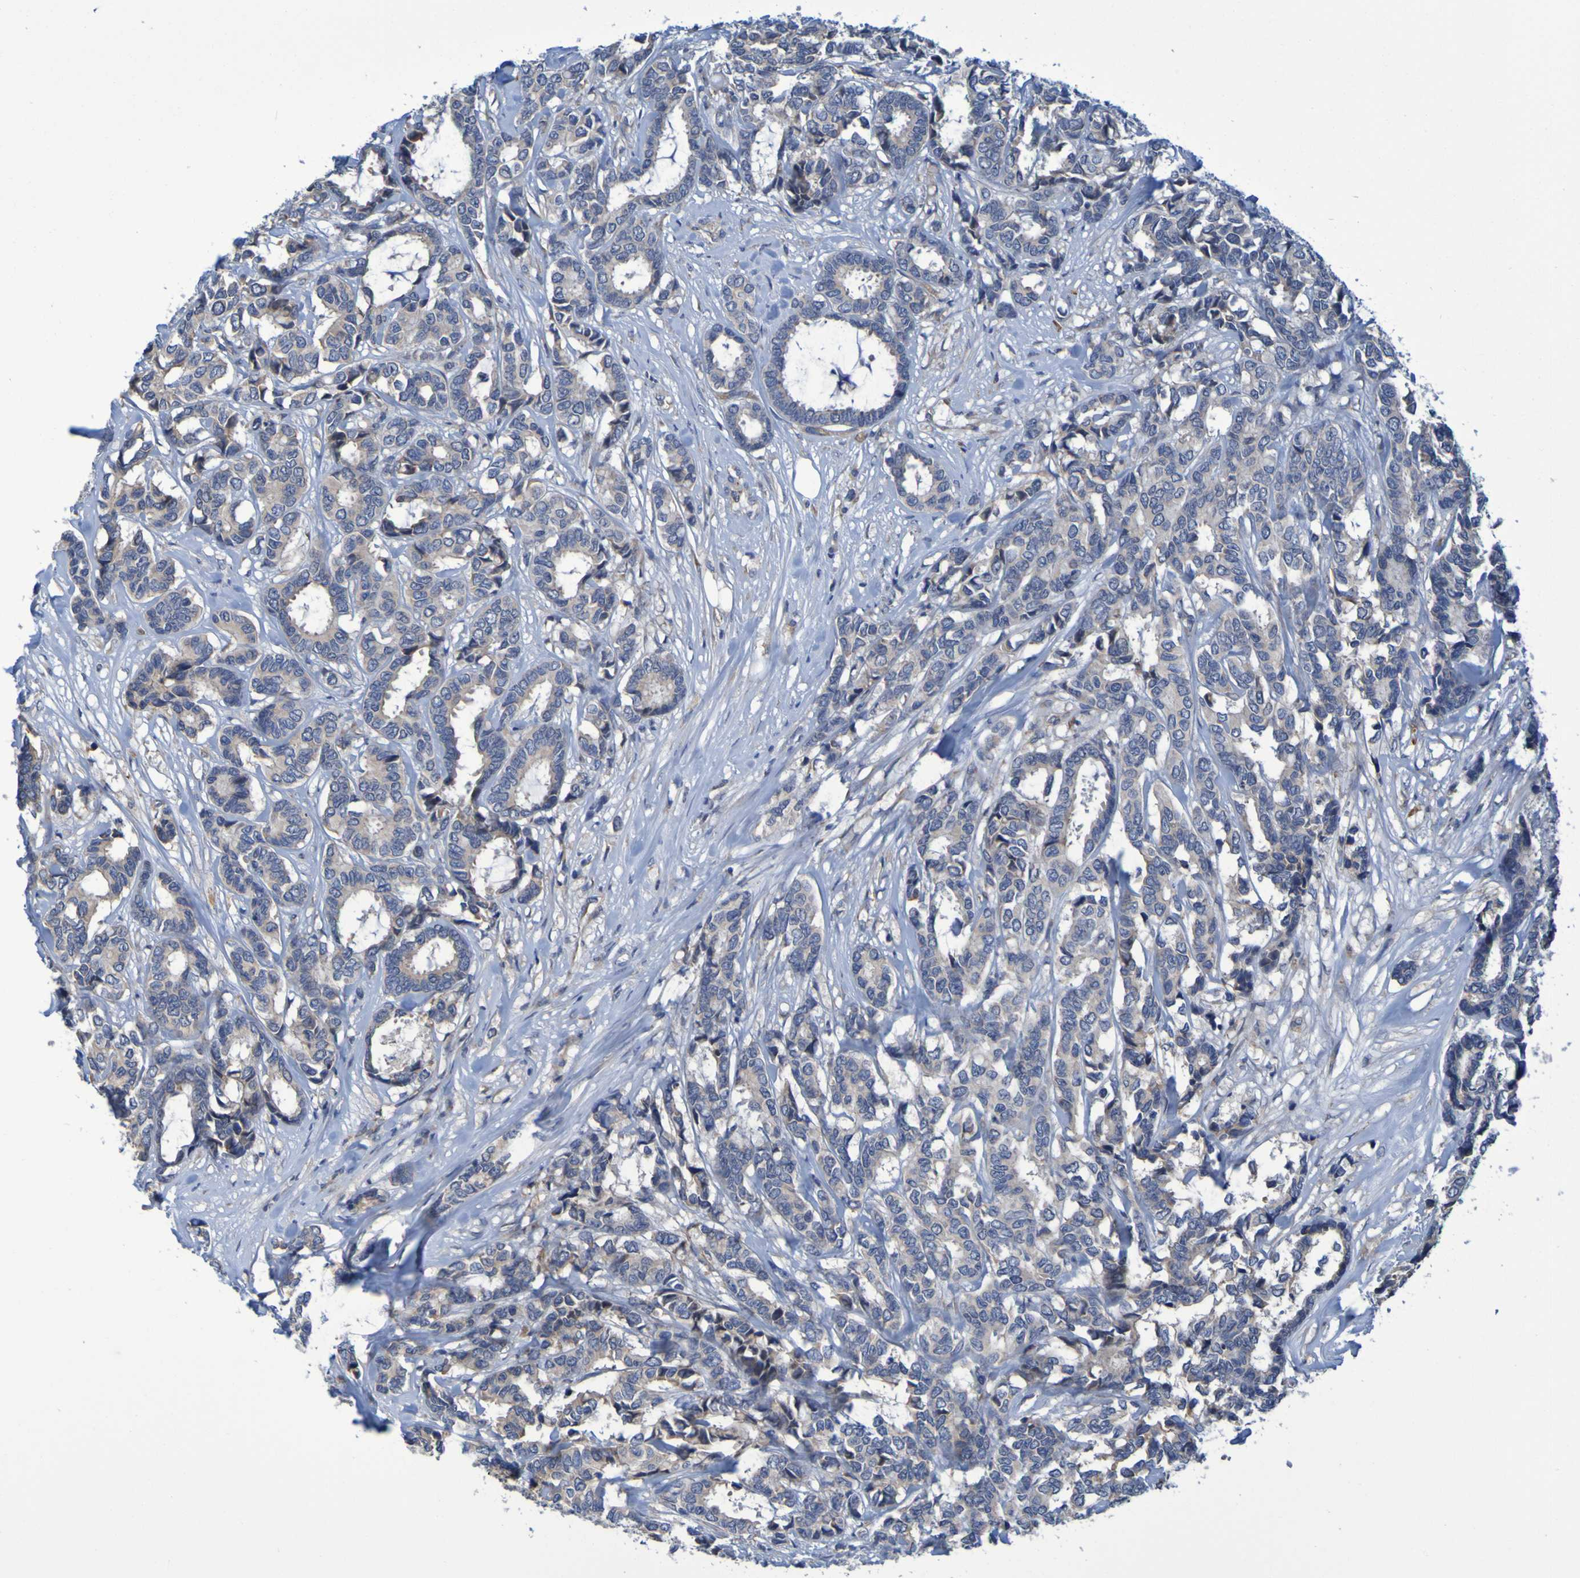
{"staining": {"intensity": "weak", "quantity": ">75%", "location": "cytoplasmic/membranous"}, "tissue": "breast cancer", "cell_type": "Tumor cells", "image_type": "cancer", "snomed": [{"axis": "morphology", "description": "Duct carcinoma"}, {"axis": "topography", "description": "Breast"}], "caption": "This is an image of immunohistochemistry staining of breast invasive ductal carcinoma, which shows weak positivity in the cytoplasmic/membranous of tumor cells.", "gene": "CLDN18", "patient": {"sex": "female", "age": 87}}